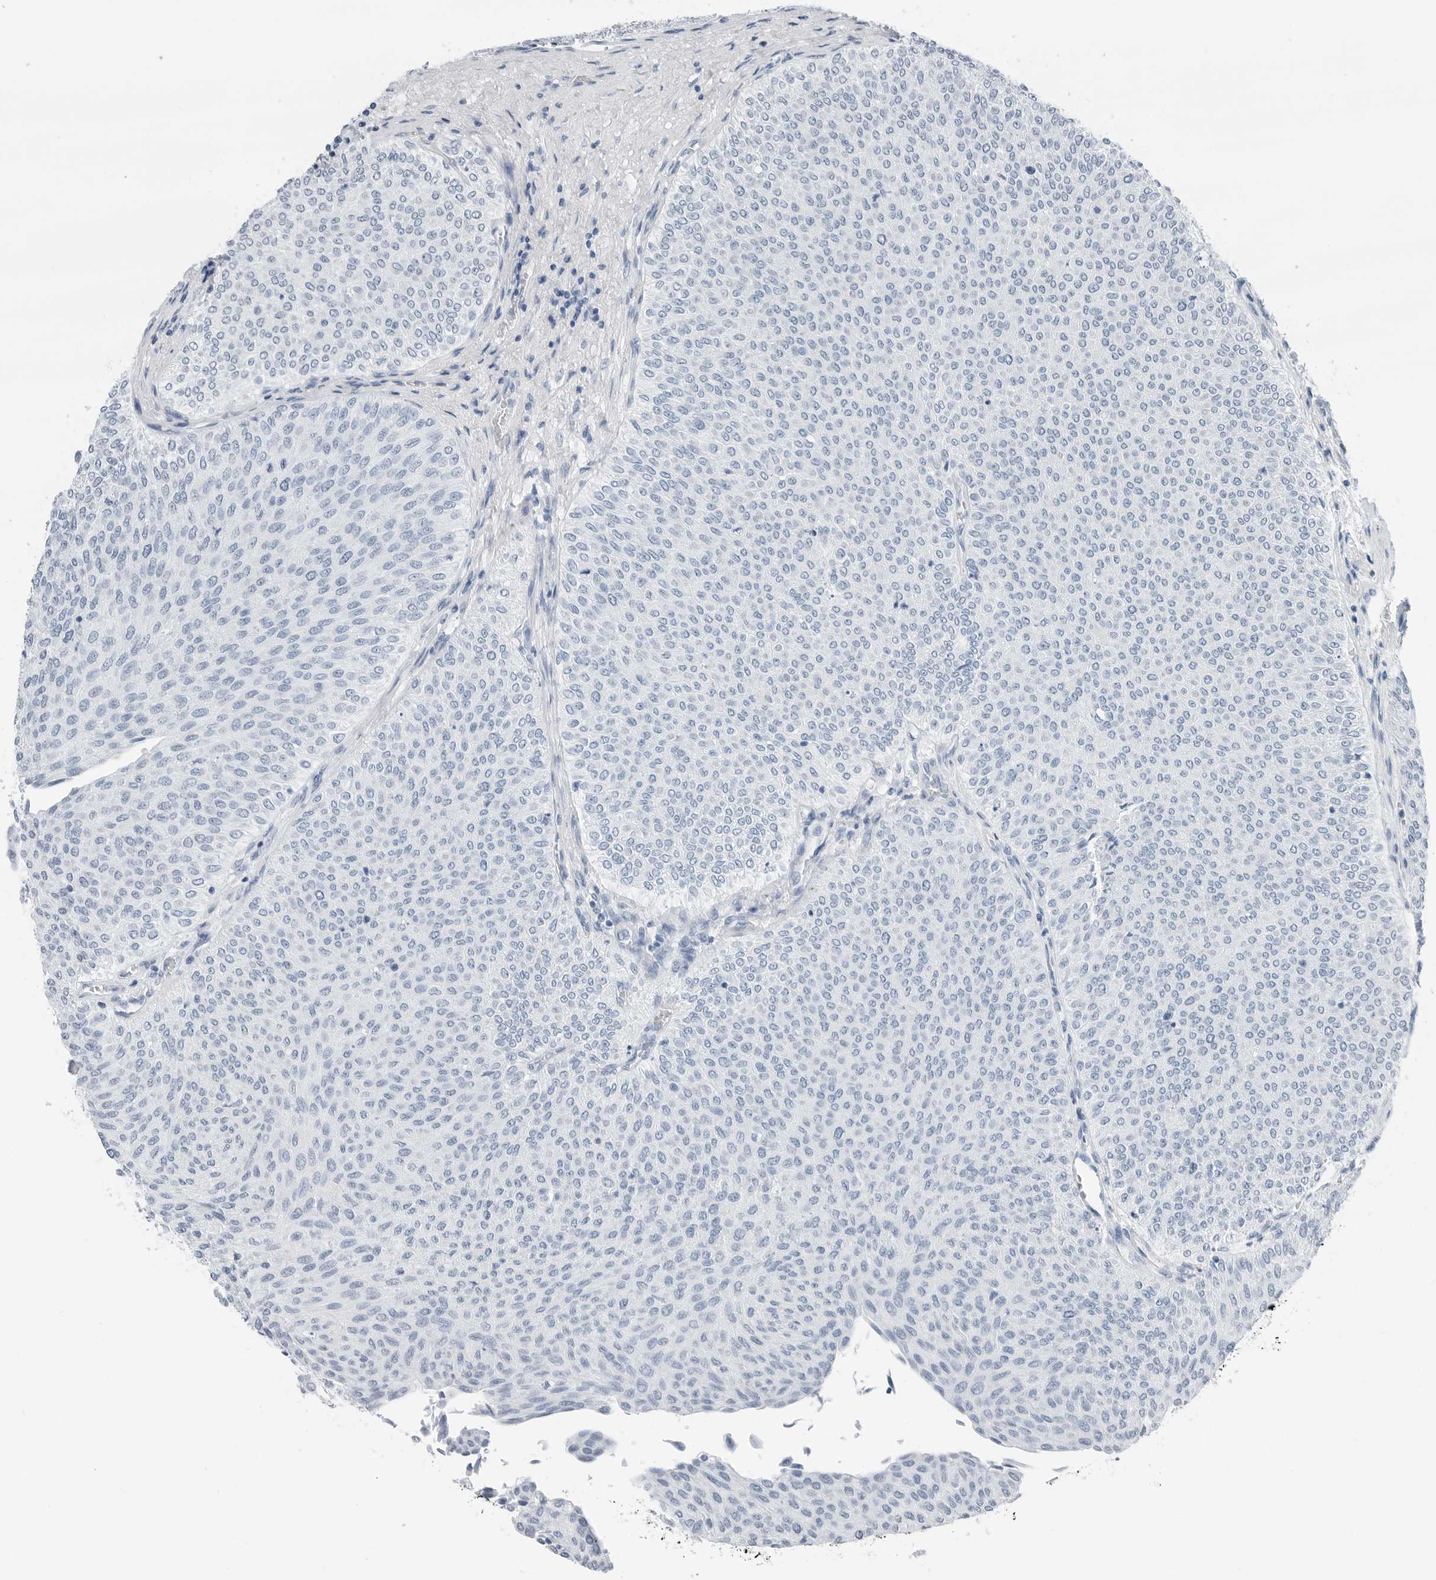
{"staining": {"intensity": "negative", "quantity": "none", "location": "none"}, "tissue": "urothelial cancer", "cell_type": "Tumor cells", "image_type": "cancer", "snomed": [{"axis": "morphology", "description": "Urothelial carcinoma, Low grade"}, {"axis": "topography", "description": "Urinary bladder"}], "caption": "This micrograph is of urothelial carcinoma (low-grade) stained with immunohistochemistry (IHC) to label a protein in brown with the nuclei are counter-stained blue. There is no staining in tumor cells.", "gene": "SLPI", "patient": {"sex": "male", "age": 78}}